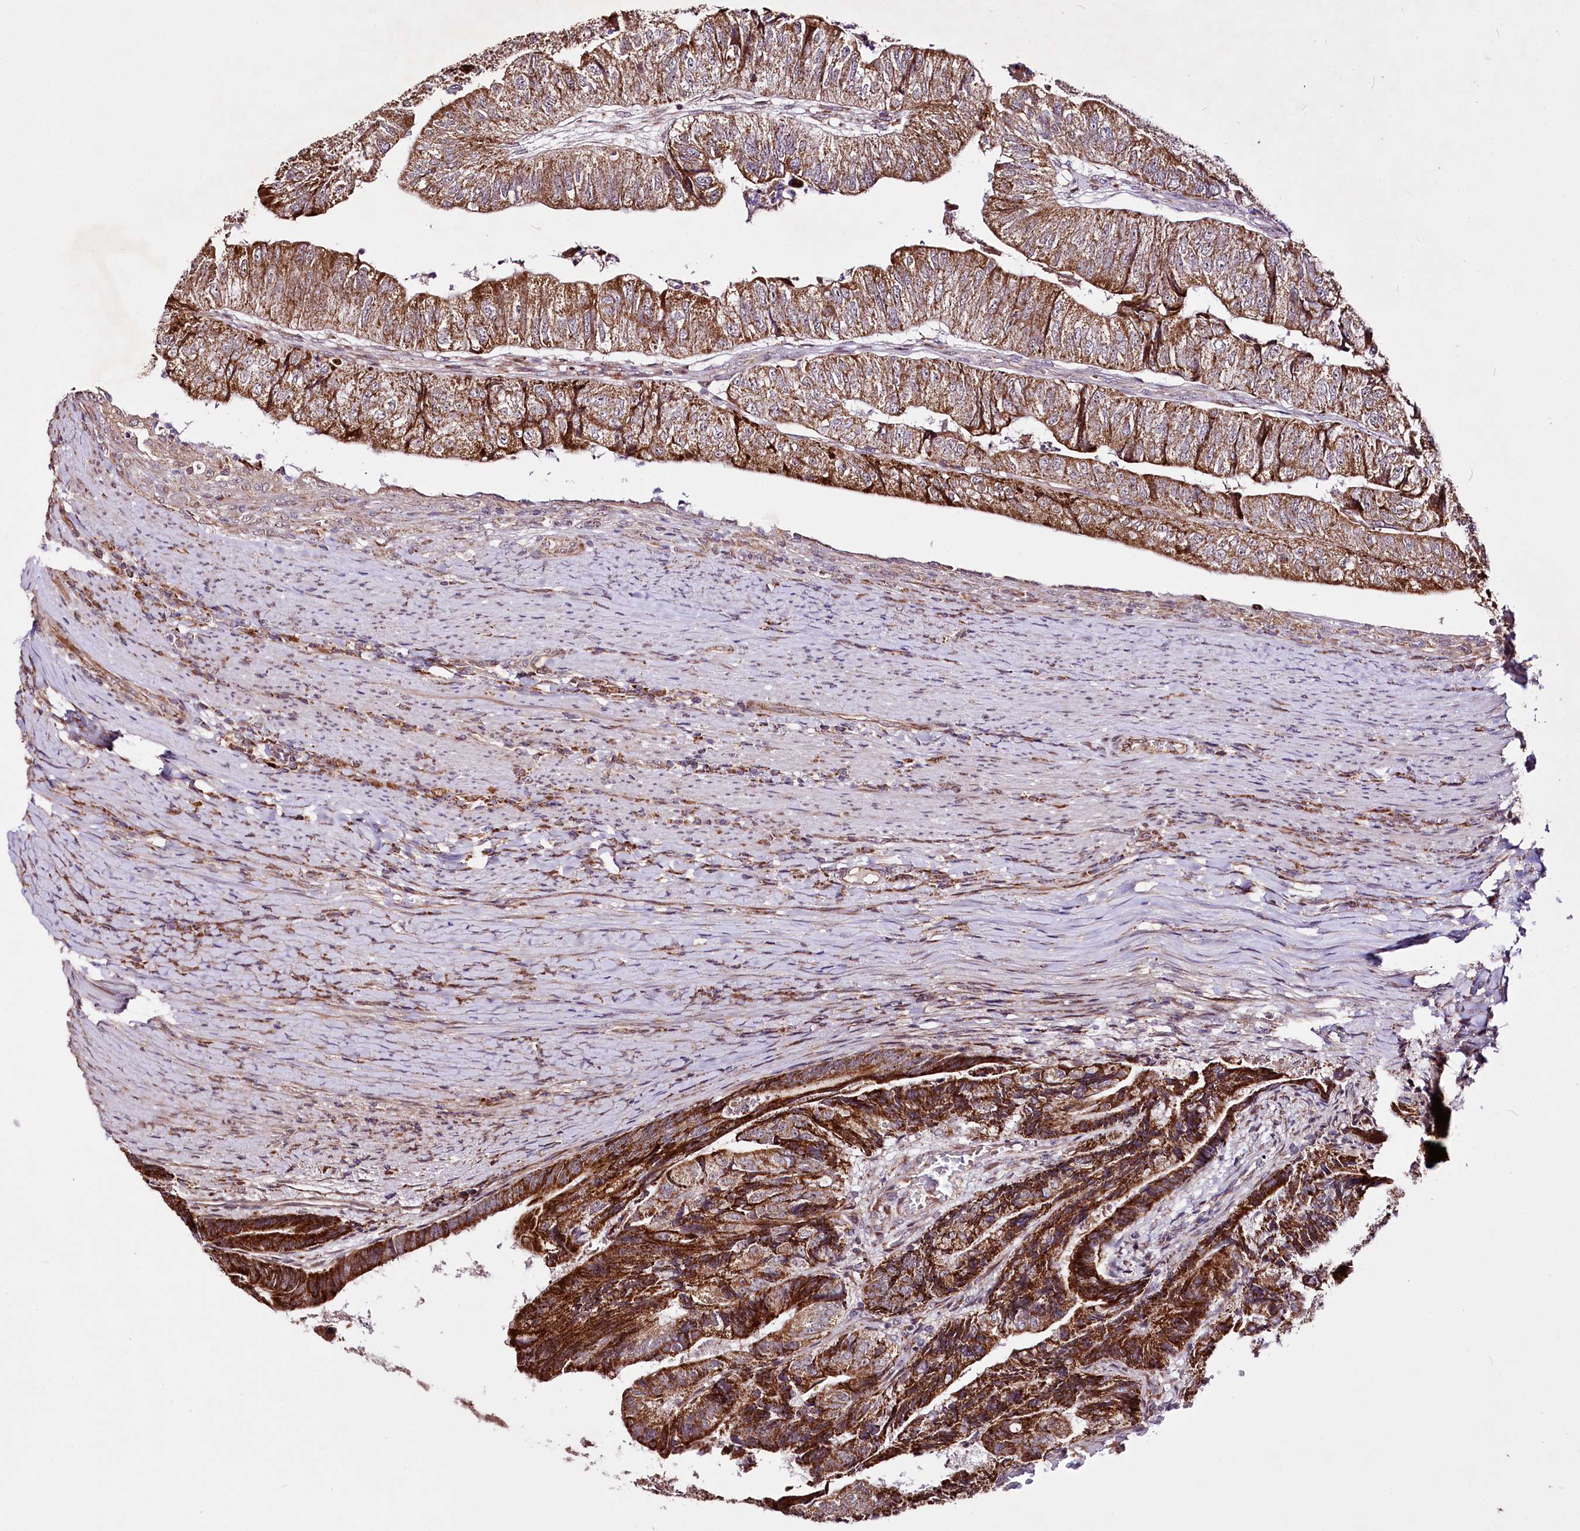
{"staining": {"intensity": "strong", "quantity": ">75%", "location": "cytoplasmic/membranous"}, "tissue": "colorectal cancer", "cell_type": "Tumor cells", "image_type": "cancer", "snomed": [{"axis": "morphology", "description": "Adenocarcinoma, NOS"}, {"axis": "topography", "description": "Colon"}], "caption": "Colorectal cancer (adenocarcinoma) tissue exhibits strong cytoplasmic/membranous staining in about >75% of tumor cells, visualized by immunohistochemistry.", "gene": "ST7", "patient": {"sex": "female", "age": 67}}